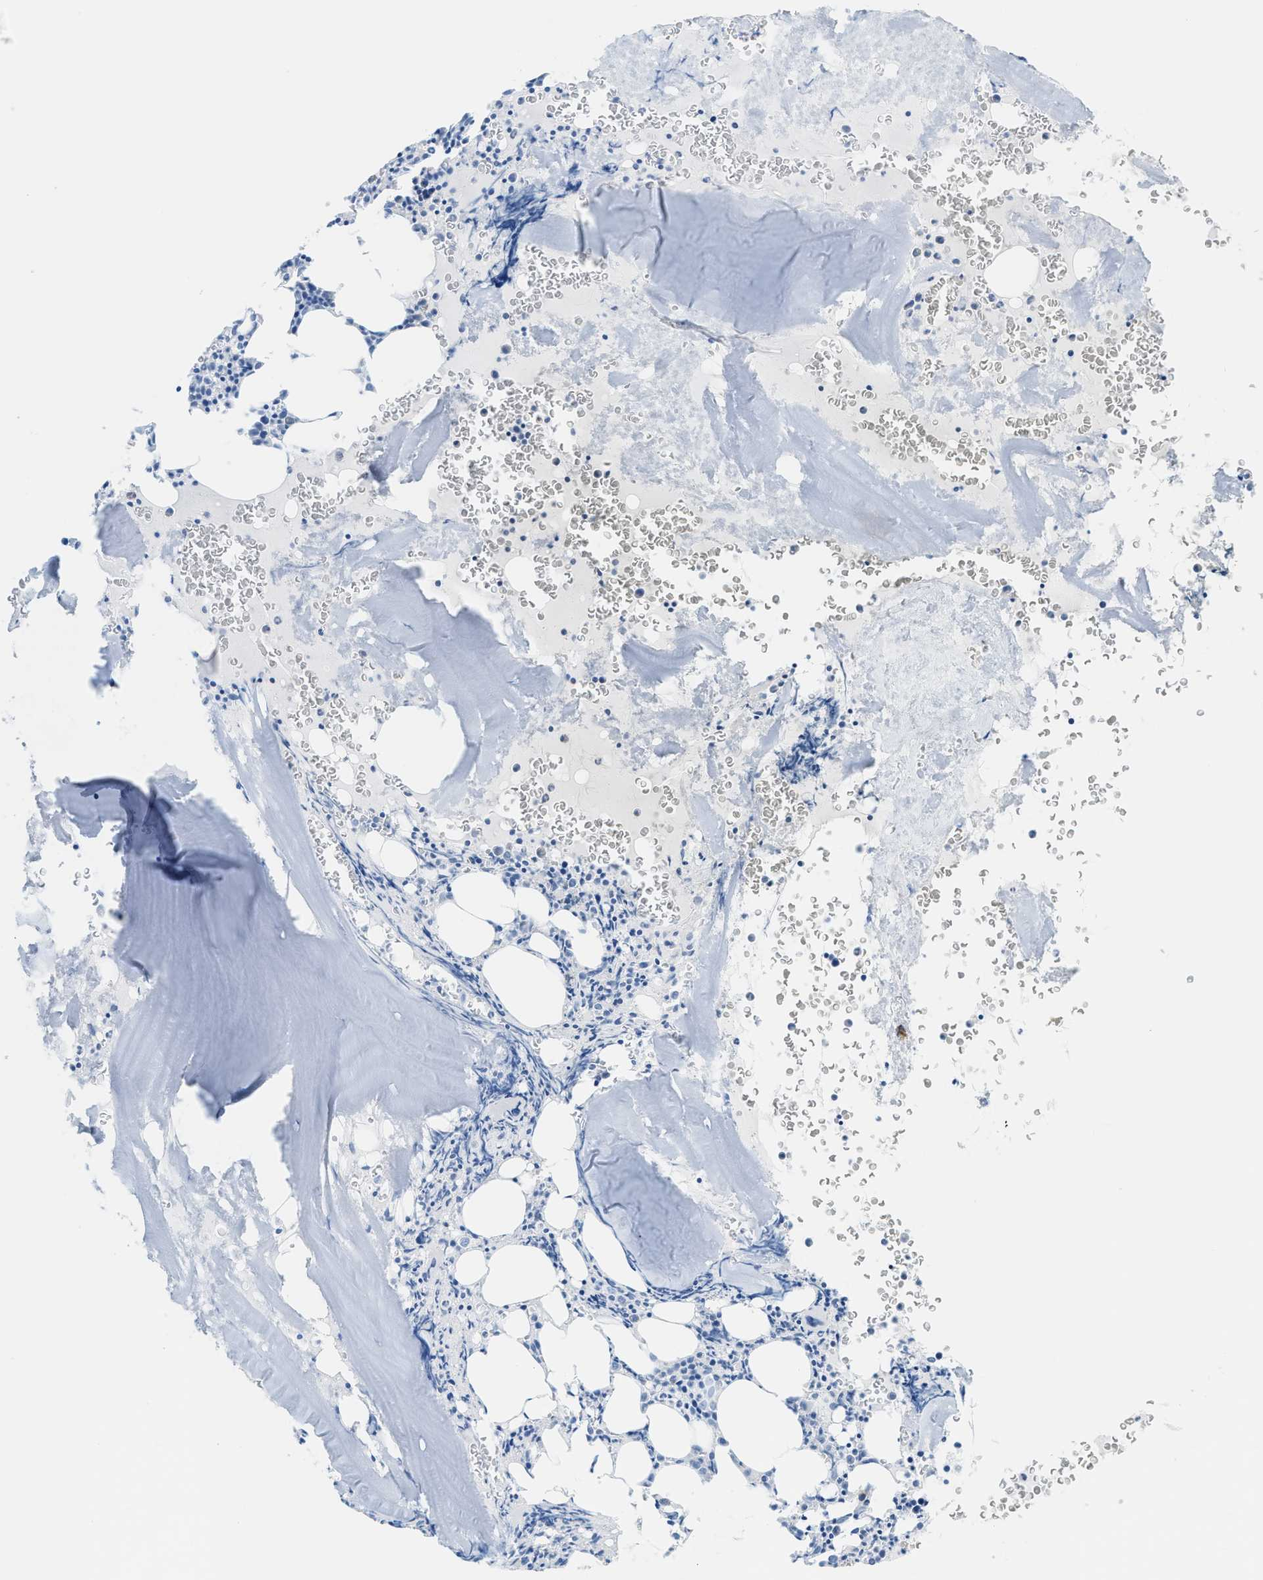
{"staining": {"intensity": "negative", "quantity": "none", "location": "none"}, "tissue": "bone marrow", "cell_type": "Hematopoietic cells", "image_type": "normal", "snomed": [{"axis": "morphology", "description": "Normal tissue, NOS"}, {"axis": "morphology", "description": "Inflammation, NOS"}, {"axis": "topography", "description": "Bone marrow"}], "caption": "The histopathology image demonstrates no staining of hematopoietic cells in normal bone marrow. (Immunohistochemistry, brightfield microscopy, high magnification).", "gene": "MYH11", "patient": {"sex": "male", "age": 37}}